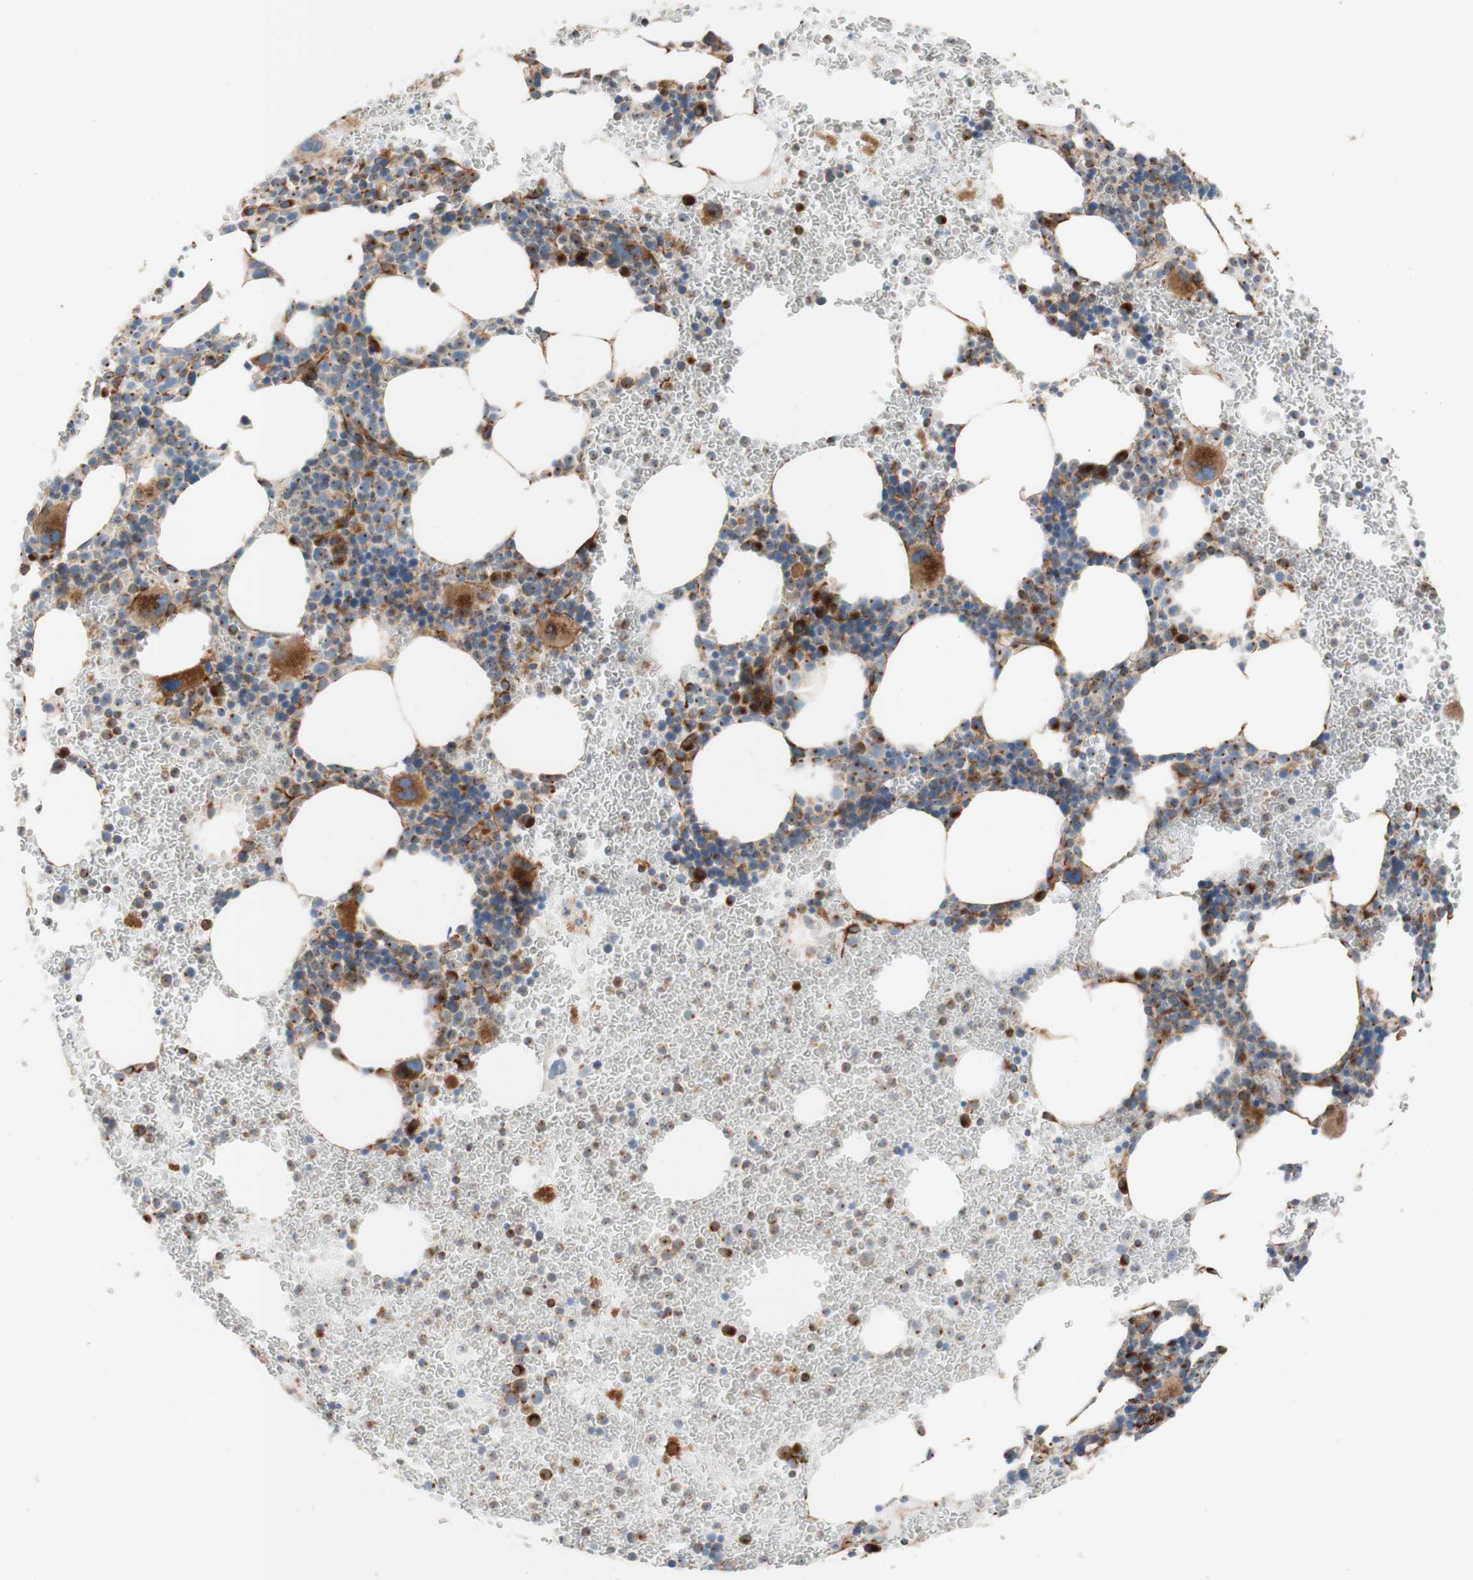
{"staining": {"intensity": "strong", "quantity": "25%-75%", "location": "cytoplasmic/membranous"}, "tissue": "bone marrow", "cell_type": "Hematopoietic cells", "image_type": "normal", "snomed": [{"axis": "morphology", "description": "Normal tissue, NOS"}, {"axis": "morphology", "description": "Inflammation, NOS"}, {"axis": "topography", "description": "Bone marrow"}], "caption": "A high amount of strong cytoplasmic/membranous staining is present in about 25%-75% of hematopoietic cells in benign bone marrow. The staining was performed using DAB (3,3'-diaminobenzidine), with brown indicating positive protein expression. Nuclei are stained blue with hematoxylin.", "gene": "C1orf43", "patient": {"sex": "female", "age": 76}}